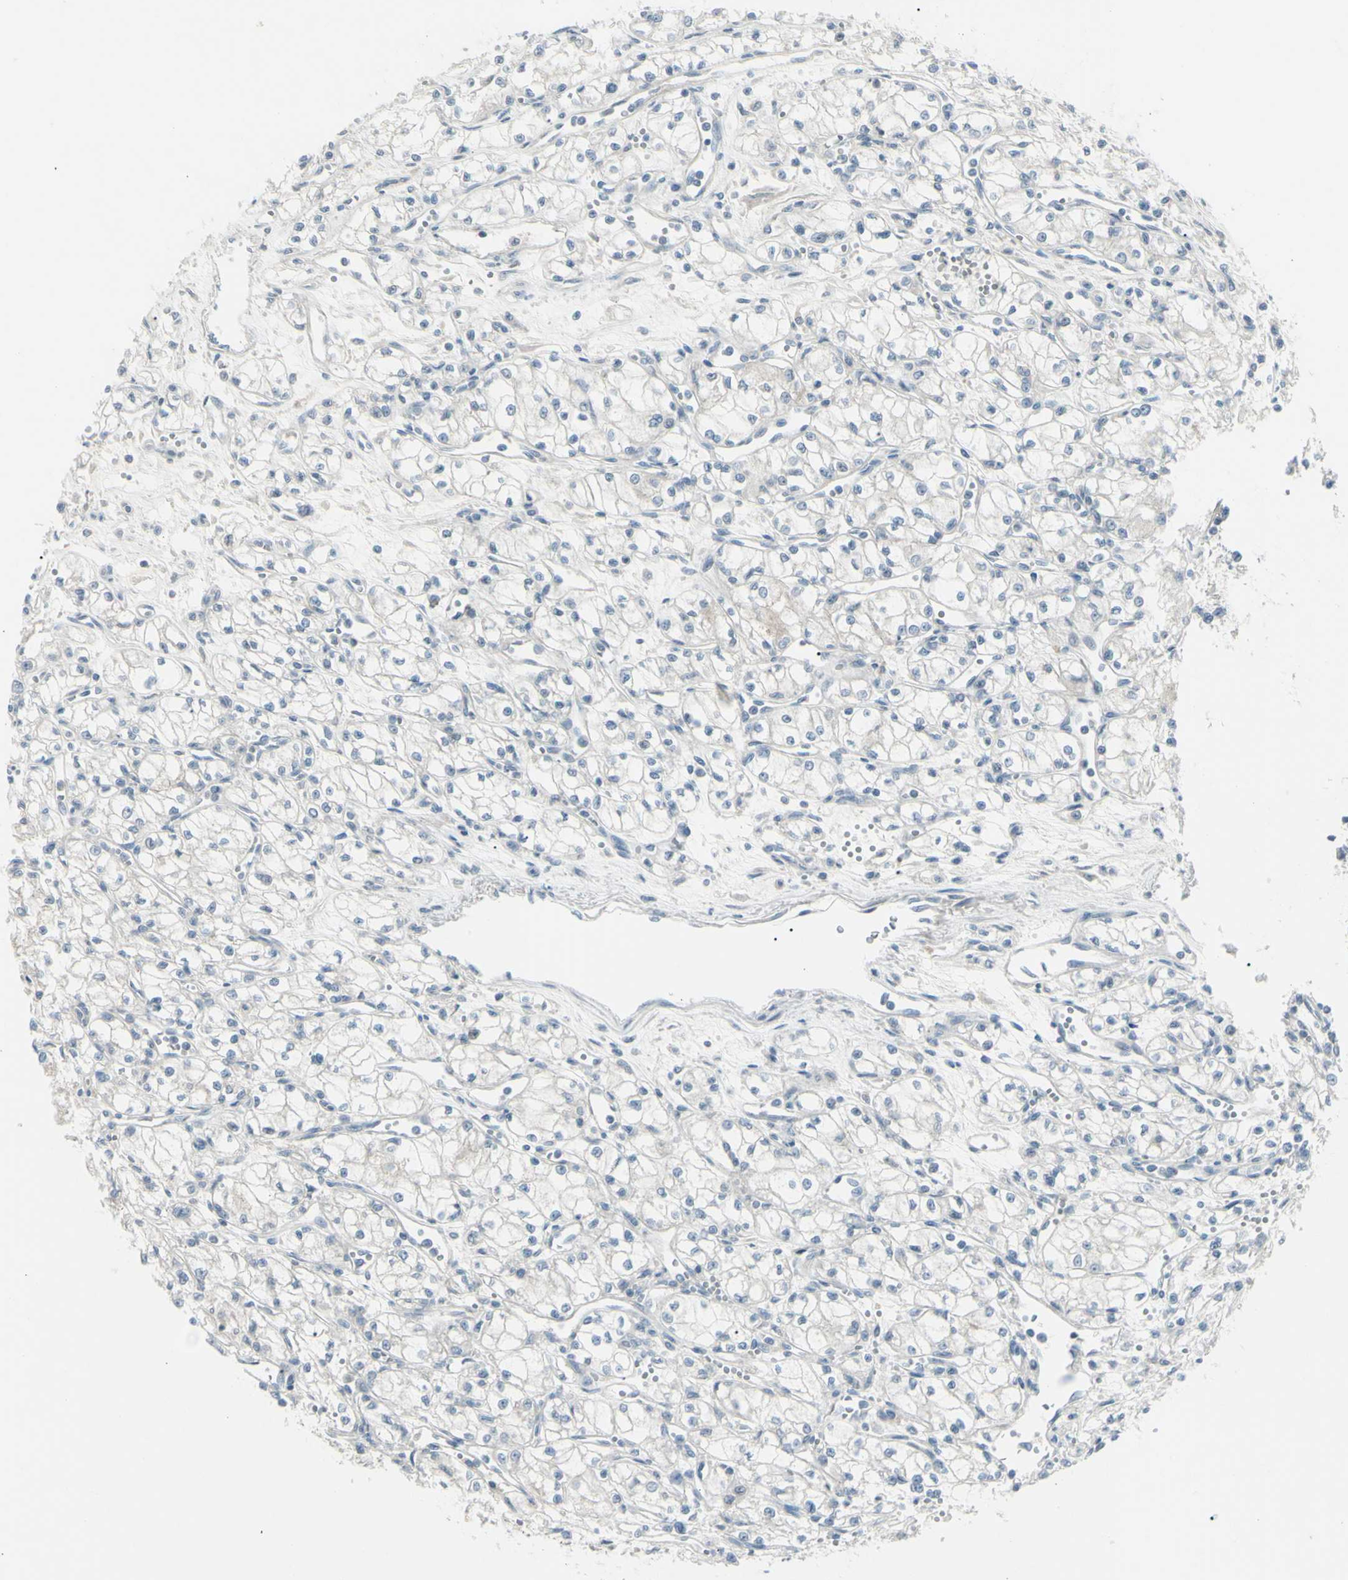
{"staining": {"intensity": "negative", "quantity": "none", "location": "none"}, "tissue": "renal cancer", "cell_type": "Tumor cells", "image_type": "cancer", "snomed": [{"axis": "morphology", "description": "Normal tissue, NOS"}, {"axis": "morphology", "description": "Adenocarcinoma, NOS"}, {"axis": "topography", "description": "Kidney"}], "caption": "A photomicrograph of renal adenocarcinoma stained for a protein shows no brown staining in tumor cells.", "gene": "SH3GL2", "patient": {"sex": "male", "age": 59}}